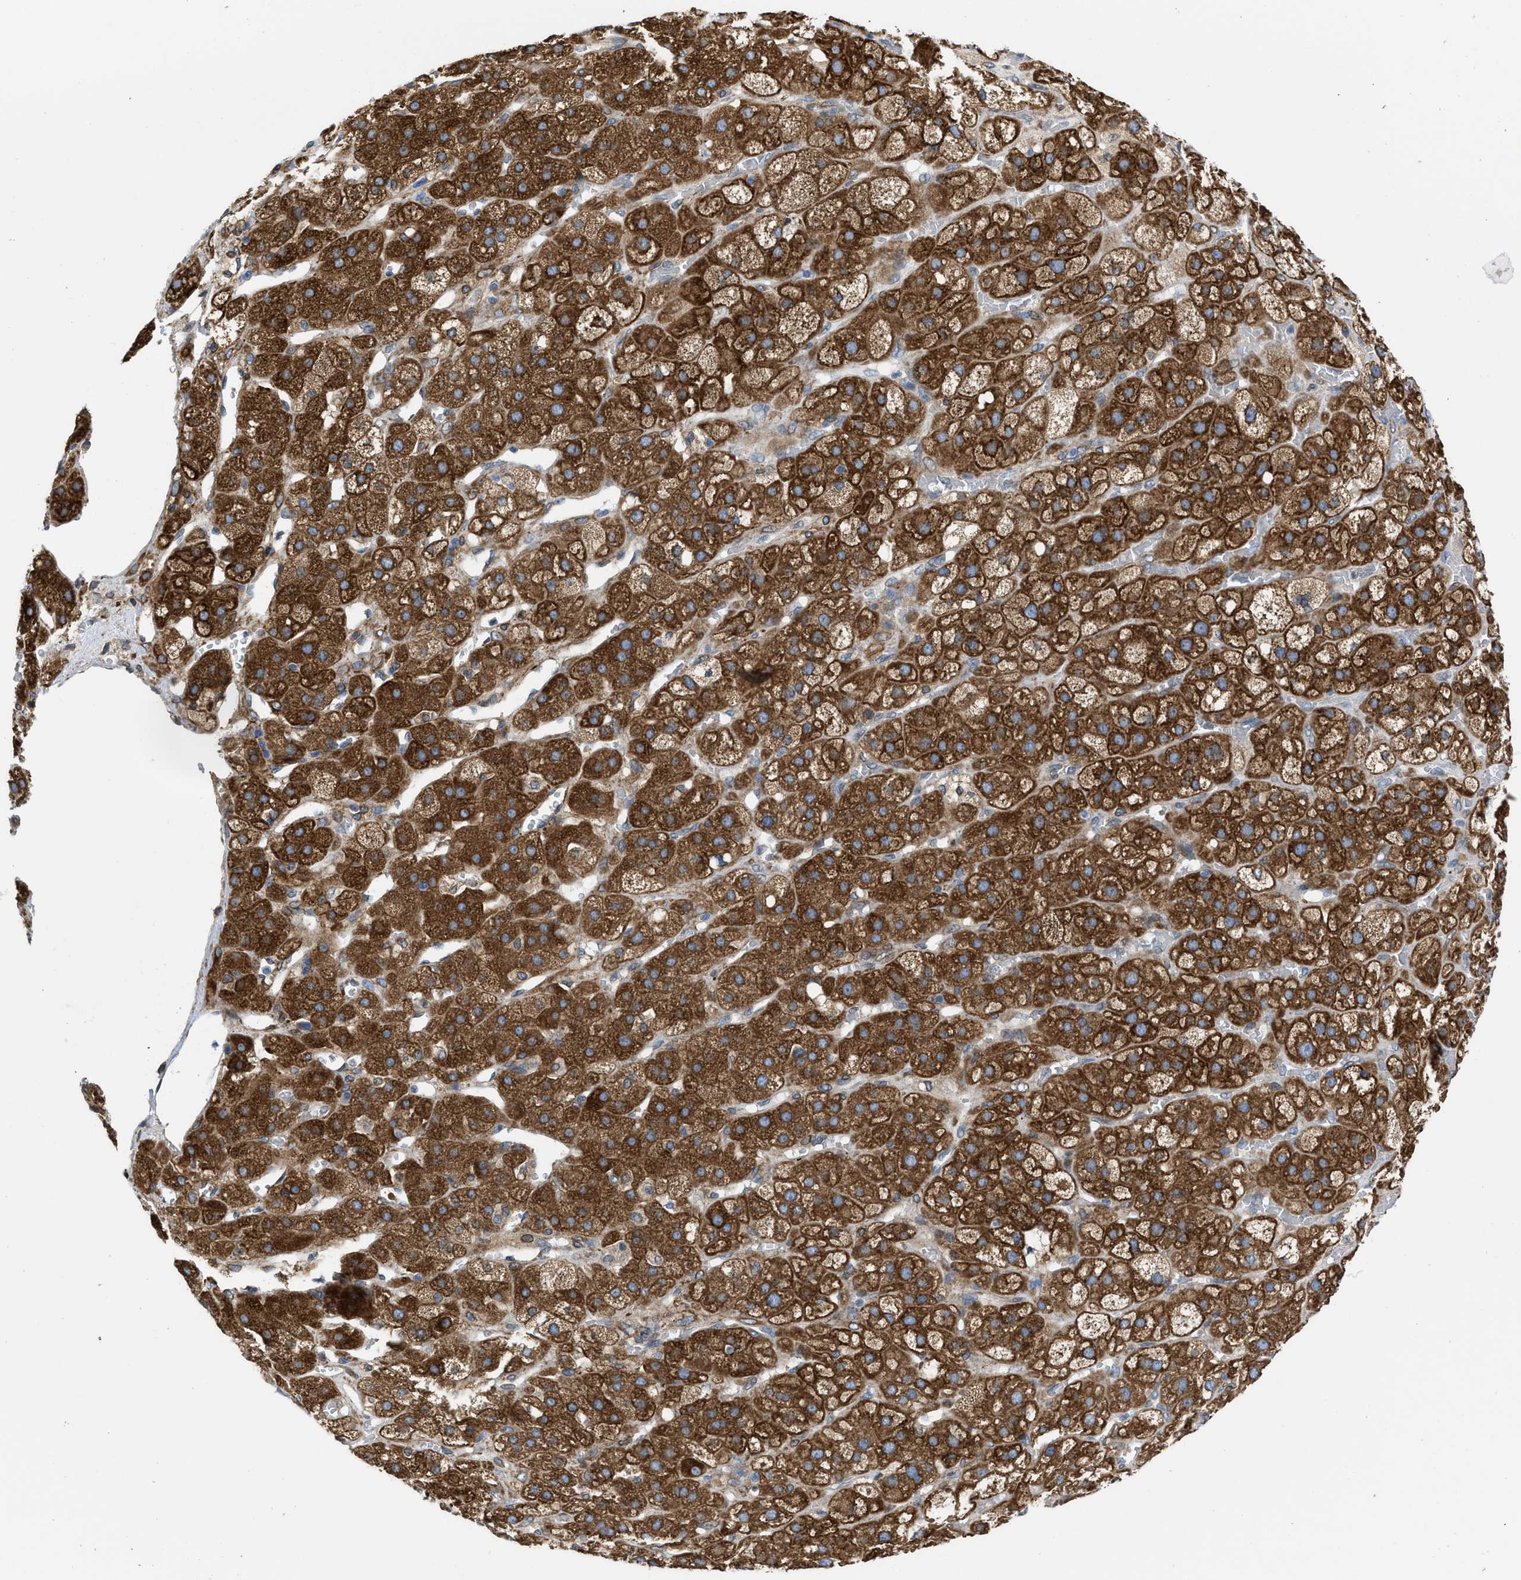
{"staining": {"intensity": "strong", "quantity": ">75%", "location": "cytoplasmic/membranous"}, "tissue": "adrenal gland", "cell_type": "Glandular cells", "image_type": "normal", "snomed": [{"axis": "morphology", "description": "Normal tissue, NOS"}, {"axis": "topography", "description": "Adrenal gland"}], "caption": "IHC of benign human adrenal gland reveals high levels of strong cytoplasmic/membranous staining in about >75% of glandular cells.", "gene": "ERLIN2", "patient": {"sex": "female", "age": 47}}